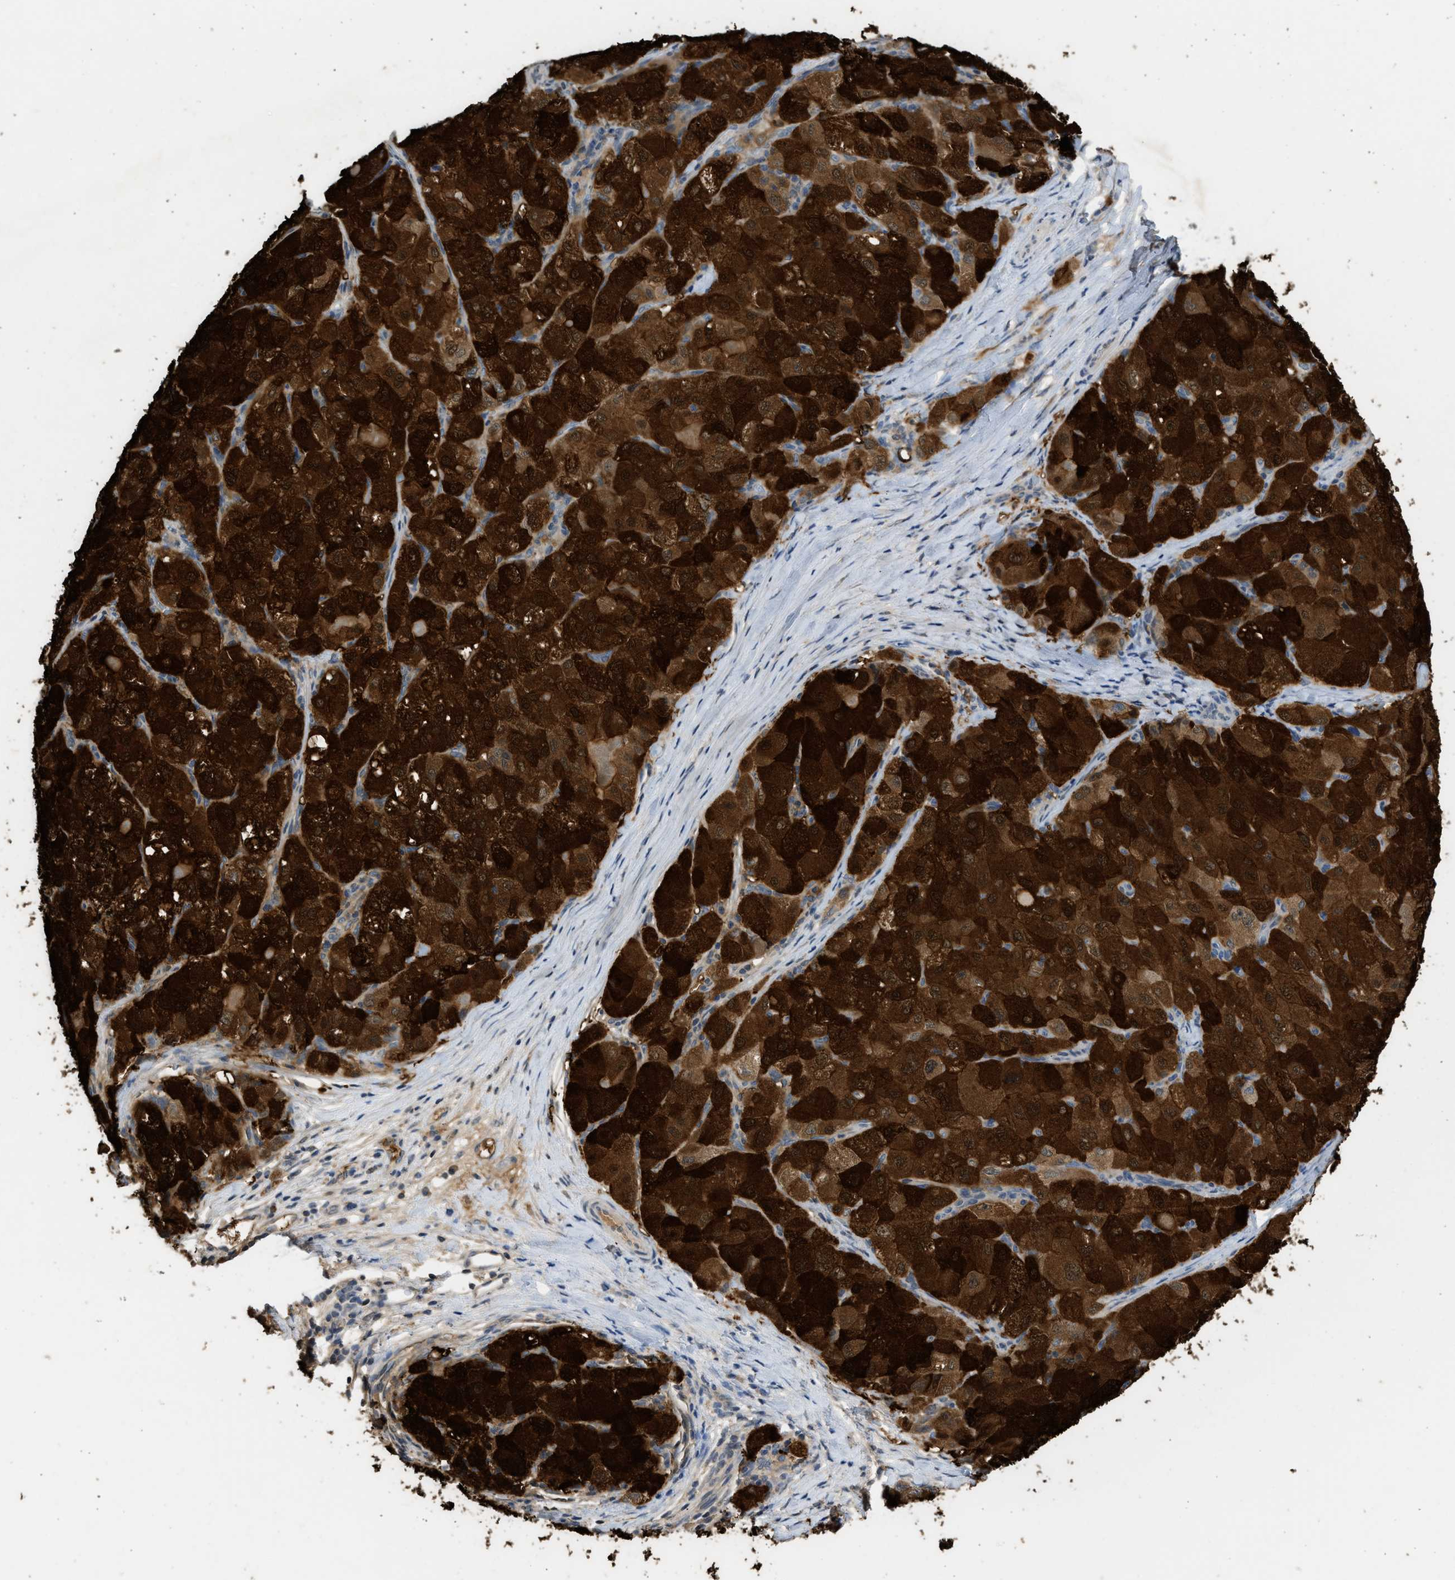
{"staining": {"intensity": "strong", "quantity": ">75%", "location": "cytoplasmic/membranous,nuclear"}, "tissue": "liver cancer", "cell_type": "Tumor cells", "image_type": "cancer", "snomed": [{"axis": "morphology", "description": "Carcinoma, Hepatocellular, NOS"}, {"axis": "topography", "description": "Liver"}], "caption": "Strong cytoplasmic/membranous and nuclear expression for a protein is present in approximately >75% of tumor cells of liver hepatocellular carcinoma using immunohistochemistry.", "gene": "SULT2A1", "patient": {"sex": "male", "age": 80}}